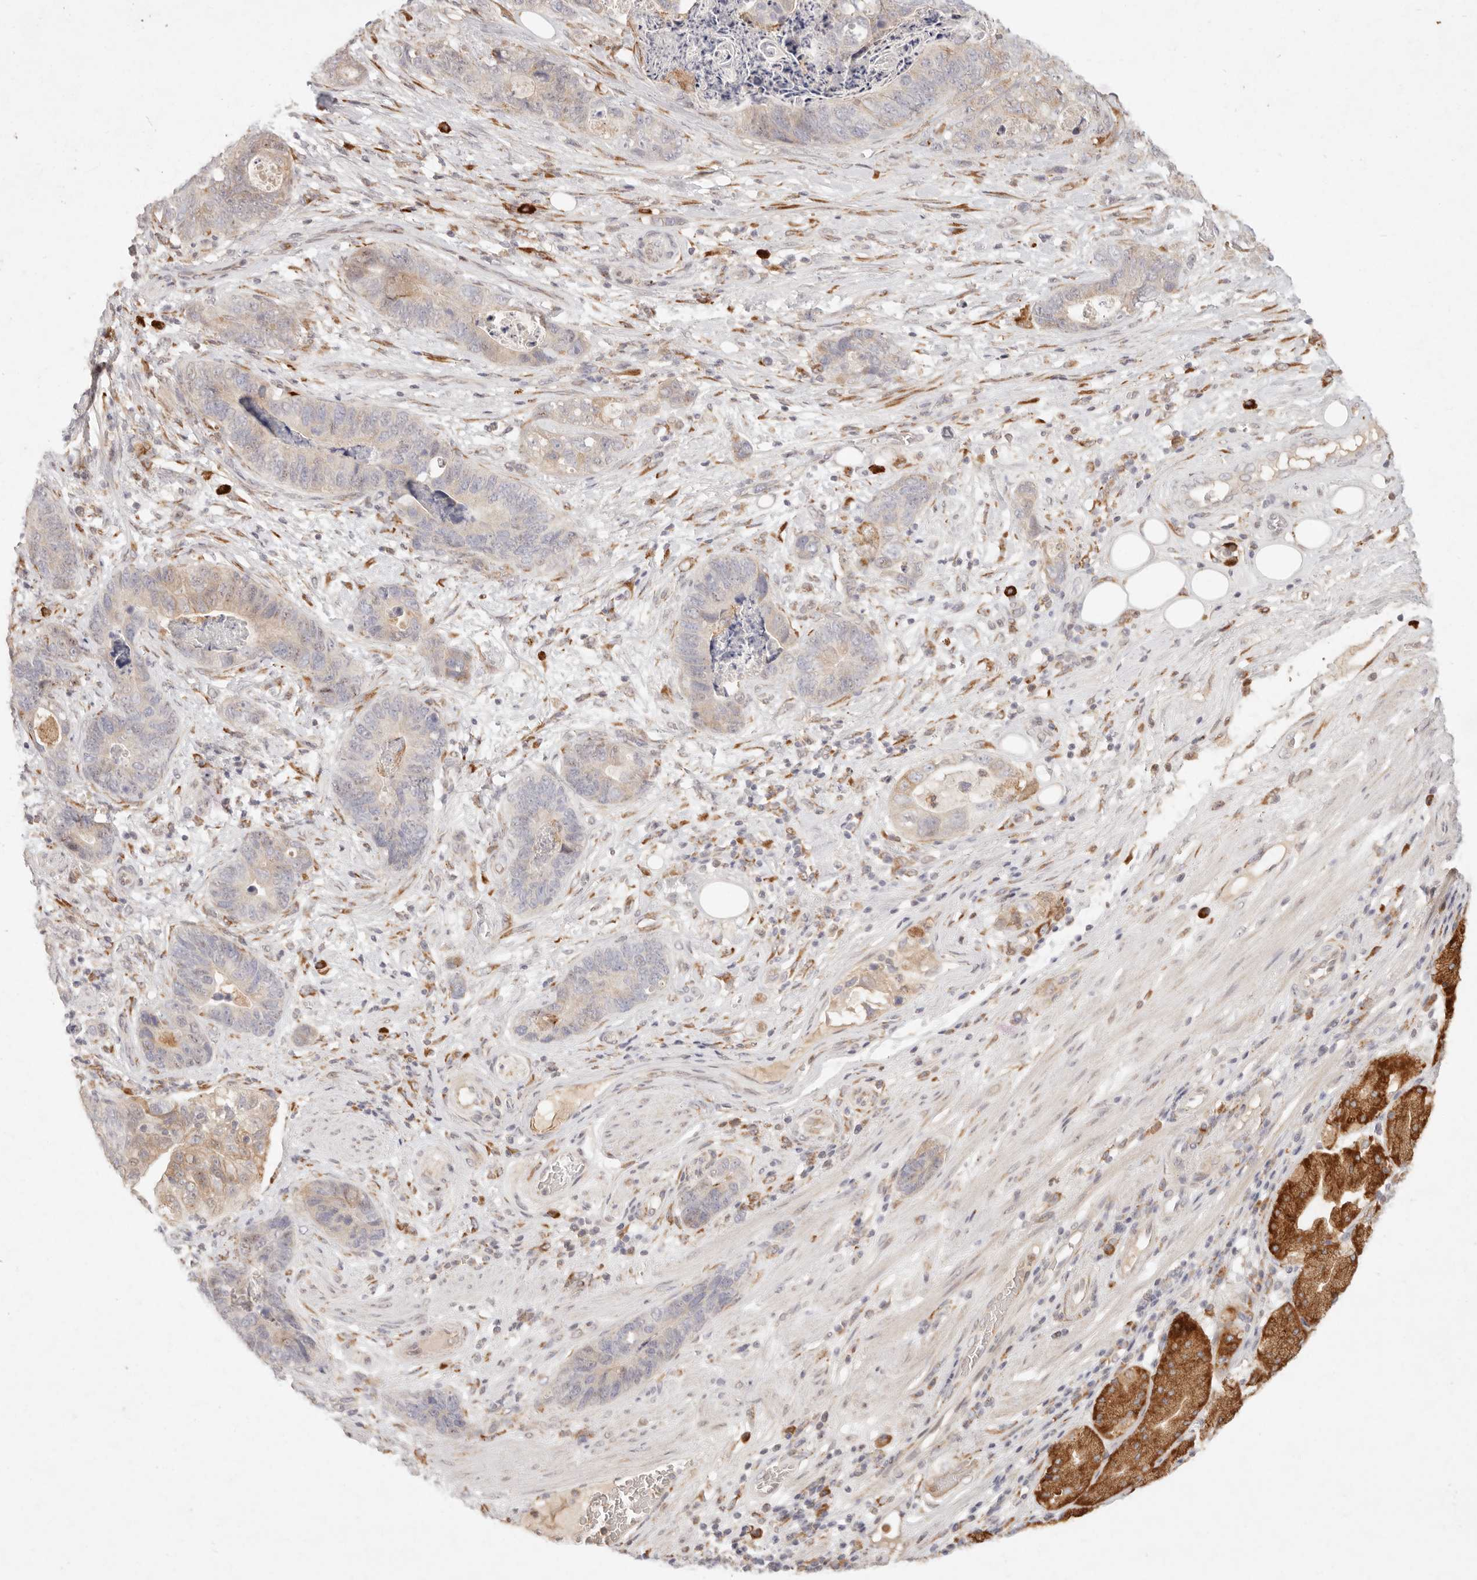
{"staining": {"intensity": "weak", "quantity": "25%-75%", "location": "cytoplasmic/membranous"}, "tissue": "stomach cancer", "cell_type": "Tumor cells", "image_type": "cancer", "snomed": [{"axis": "morphology", "description": "Normal tissue, NOS"}, {"axis": "morphology", "description": "Adenocarcinoma, NOS"}, {"axis": "topography", "description": "Stomach"}], "caption": "Stomach cancer stained with DAB immunohistochemistry (IHC) exhibits low levels of weak cytoplasmic/membranous positivity in about 25%-75% of tumor cells.", "gene": "C1orf127", "patient": {"sex": "female", "age": 89}}